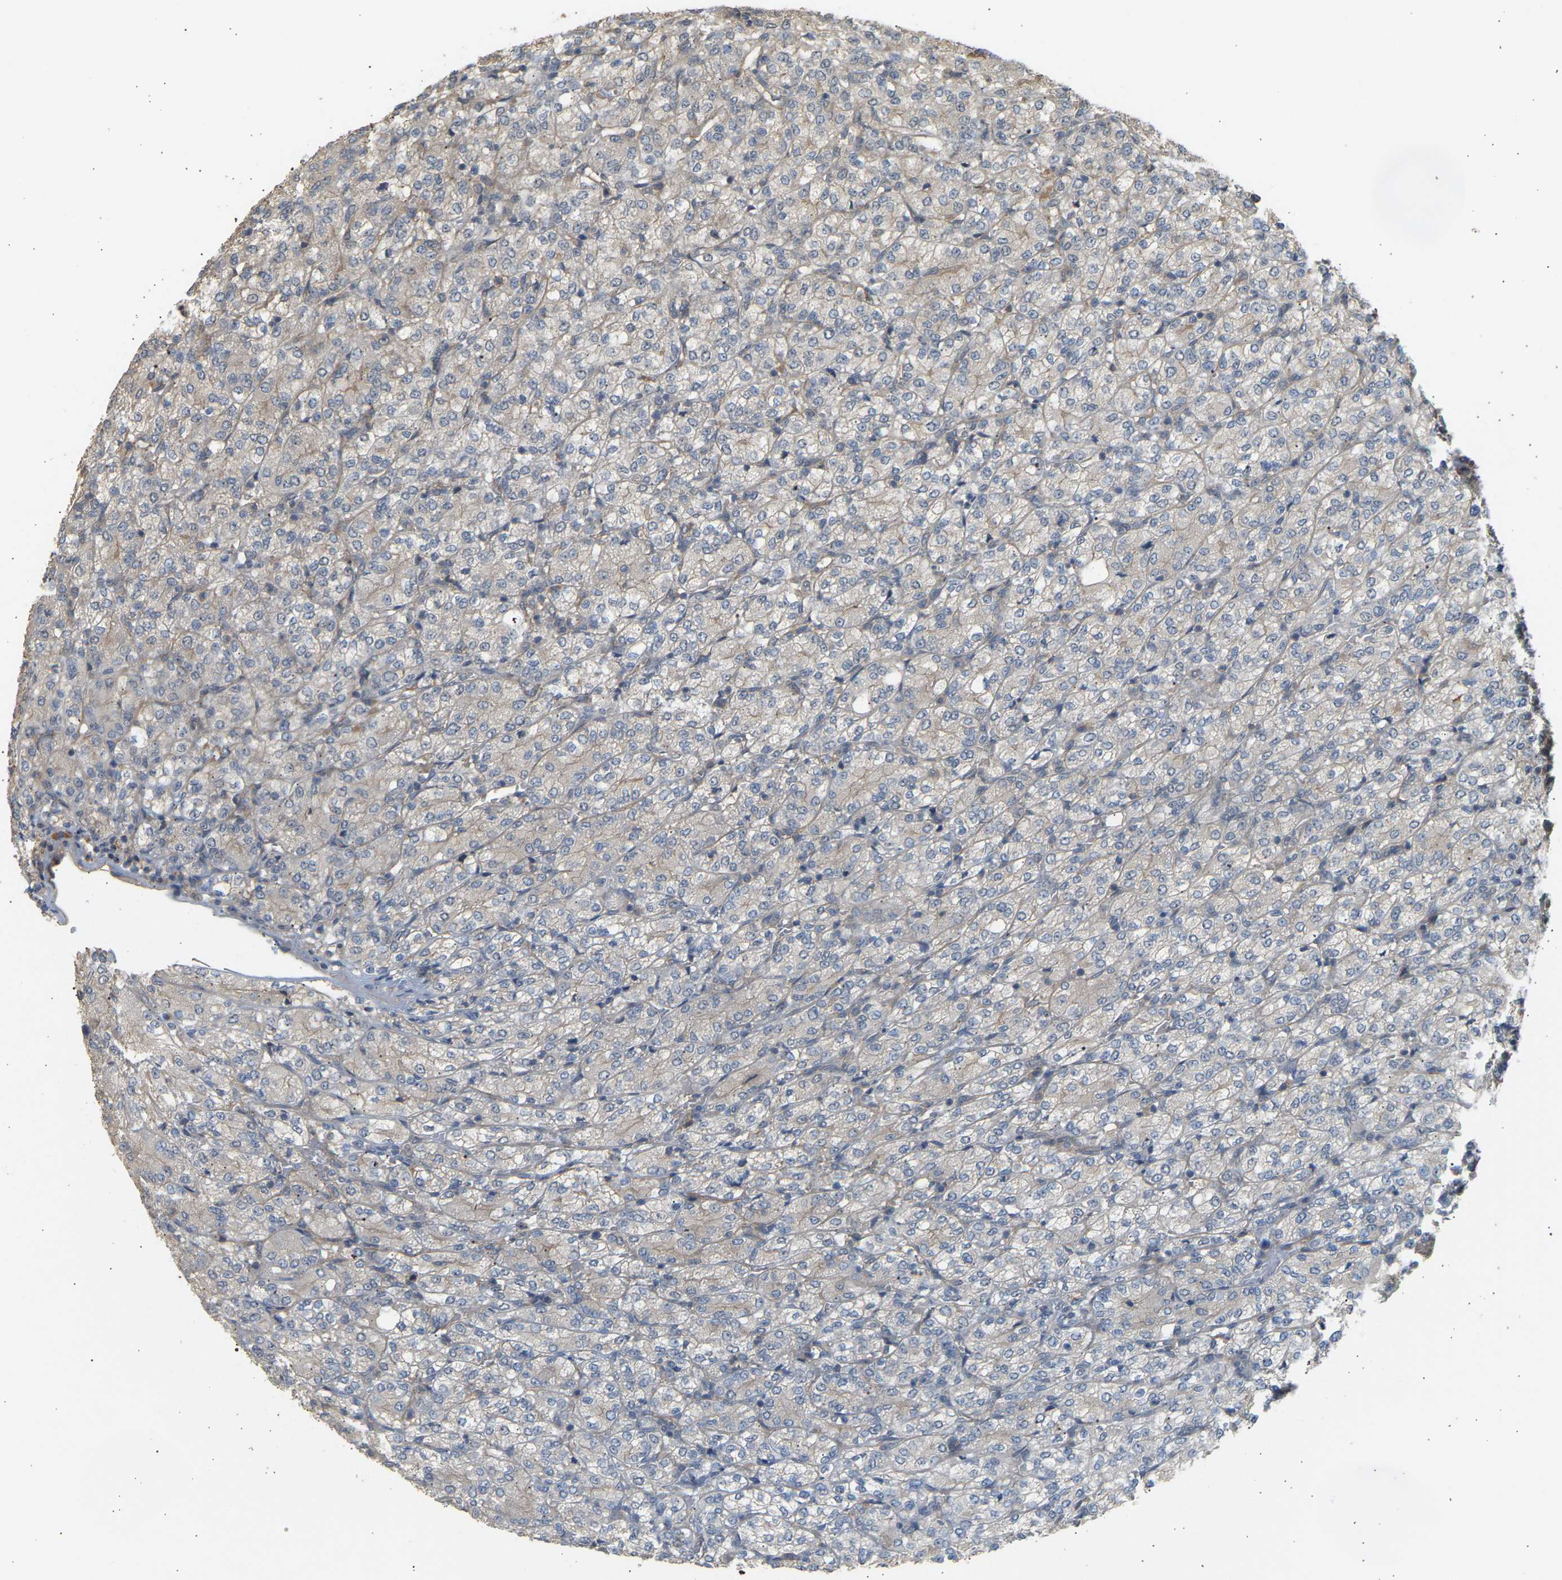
{"staining": {"intensity": "negative", "quantity": "none", "location": "none"}, "tissue": "renal cancer", "cell_type": "Tumor cells", "image_type": "cancer", "snomed": [{"axis": "morphology", "description": "Adenocarcinoma, NOS"}, {"axis": "topography", "description": "Kidney"}], "caption": "This is a histopathology image of IHC staining of renal cancer (adenocarcinoma), which shows no positivity in tumor cells.", "gene": "RGL1", "patient": {"sex": "male", "age": 77}}